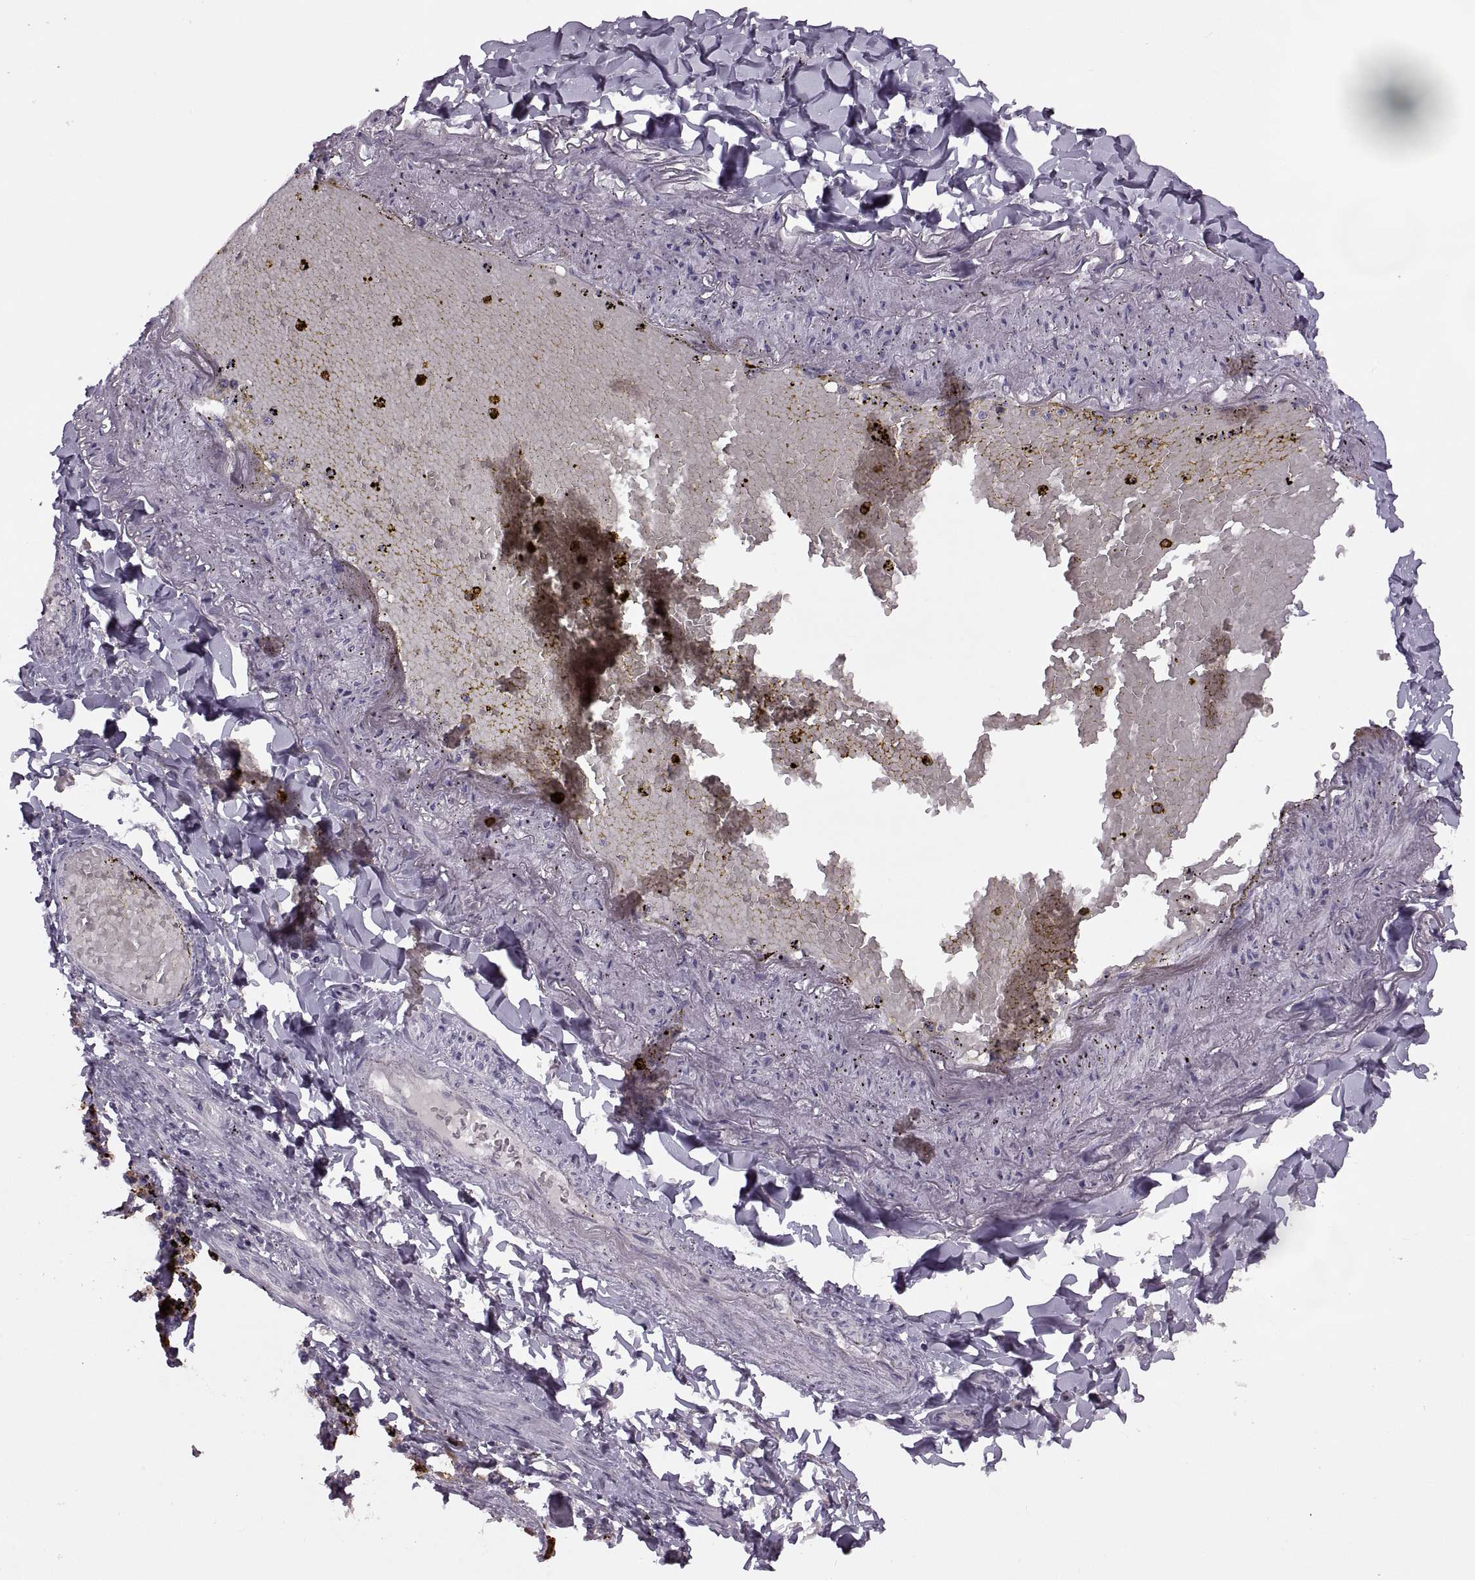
{"staining": {"intensity": "negative", "quantity": "none", "location": "none"}, "tissue": "lung cancer", "cell_type": "Tumor cells", "image_type": "cancer", "snomed": [{"axis": "morphology", "description": "Adenocarcinoma, NOS"}, {"axis": "topography", "description": "Lung"}], "caption": "This micrograph is of lung cancer (adenocarcinoma) stained with IHC to label a protein in brown with the nuclei are counter-stained blue. There is no staining in tumor cells.", "gene": "H2AP", "patient": {"sex": "male", "age": 64}}